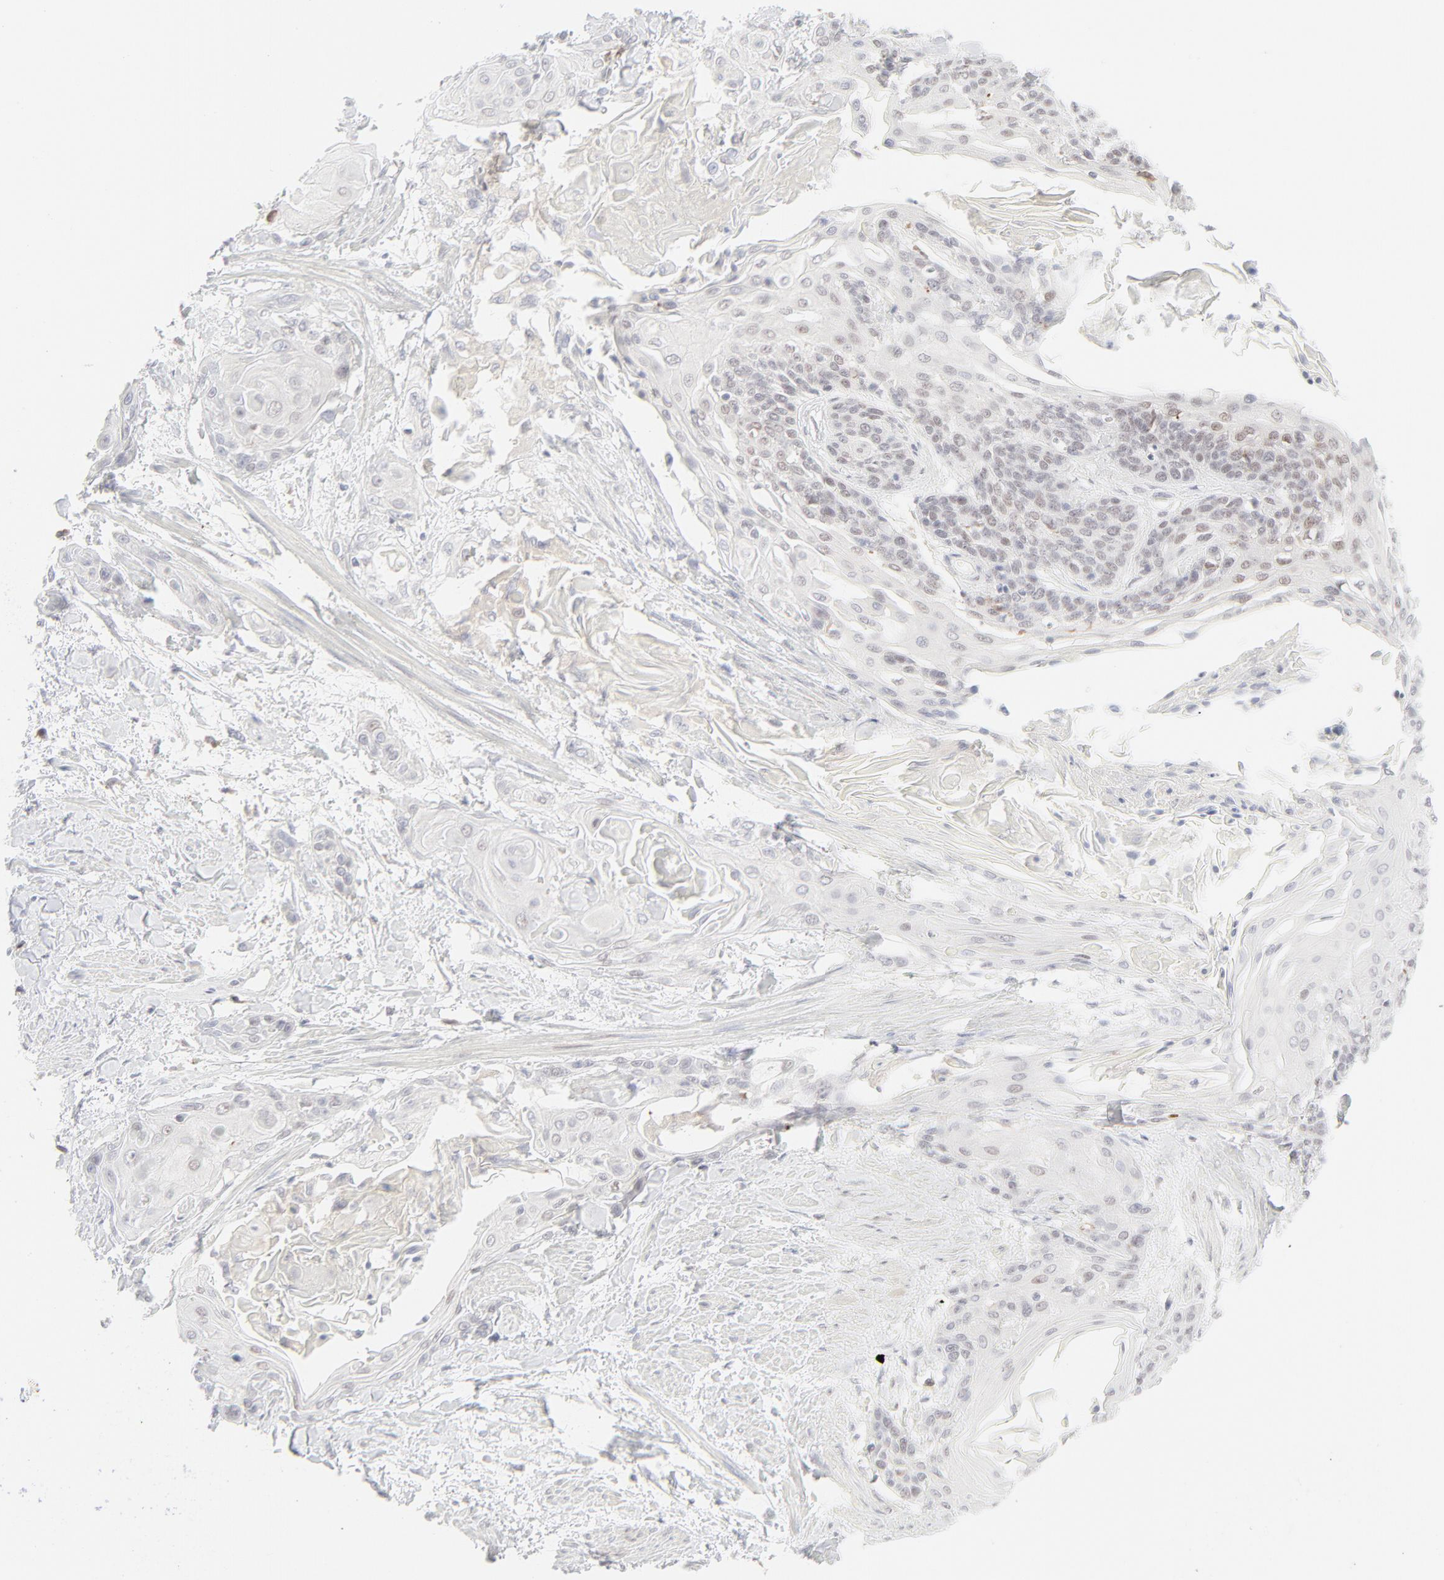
{"staining": {"intensity": "weak", "quantity": "25%-75%", "location": "nuclear"}, "tissue": "cervical cancer", "cell_type": "Tumor cells", "image_type": "cancer", "snomed": [{"axis": "morphology", "description": "Squamous cell carcinoma, NOS"}, {"axis": "topography", "description": "Cervix"}], "caption": "Immunohistochemical staining of cervical cancer exhibits weak nuclear protein expression in approximately 25%-75% of tumor cells.", "gene": "PRKCB", "patient": {"sex": "female", "age": 57}}